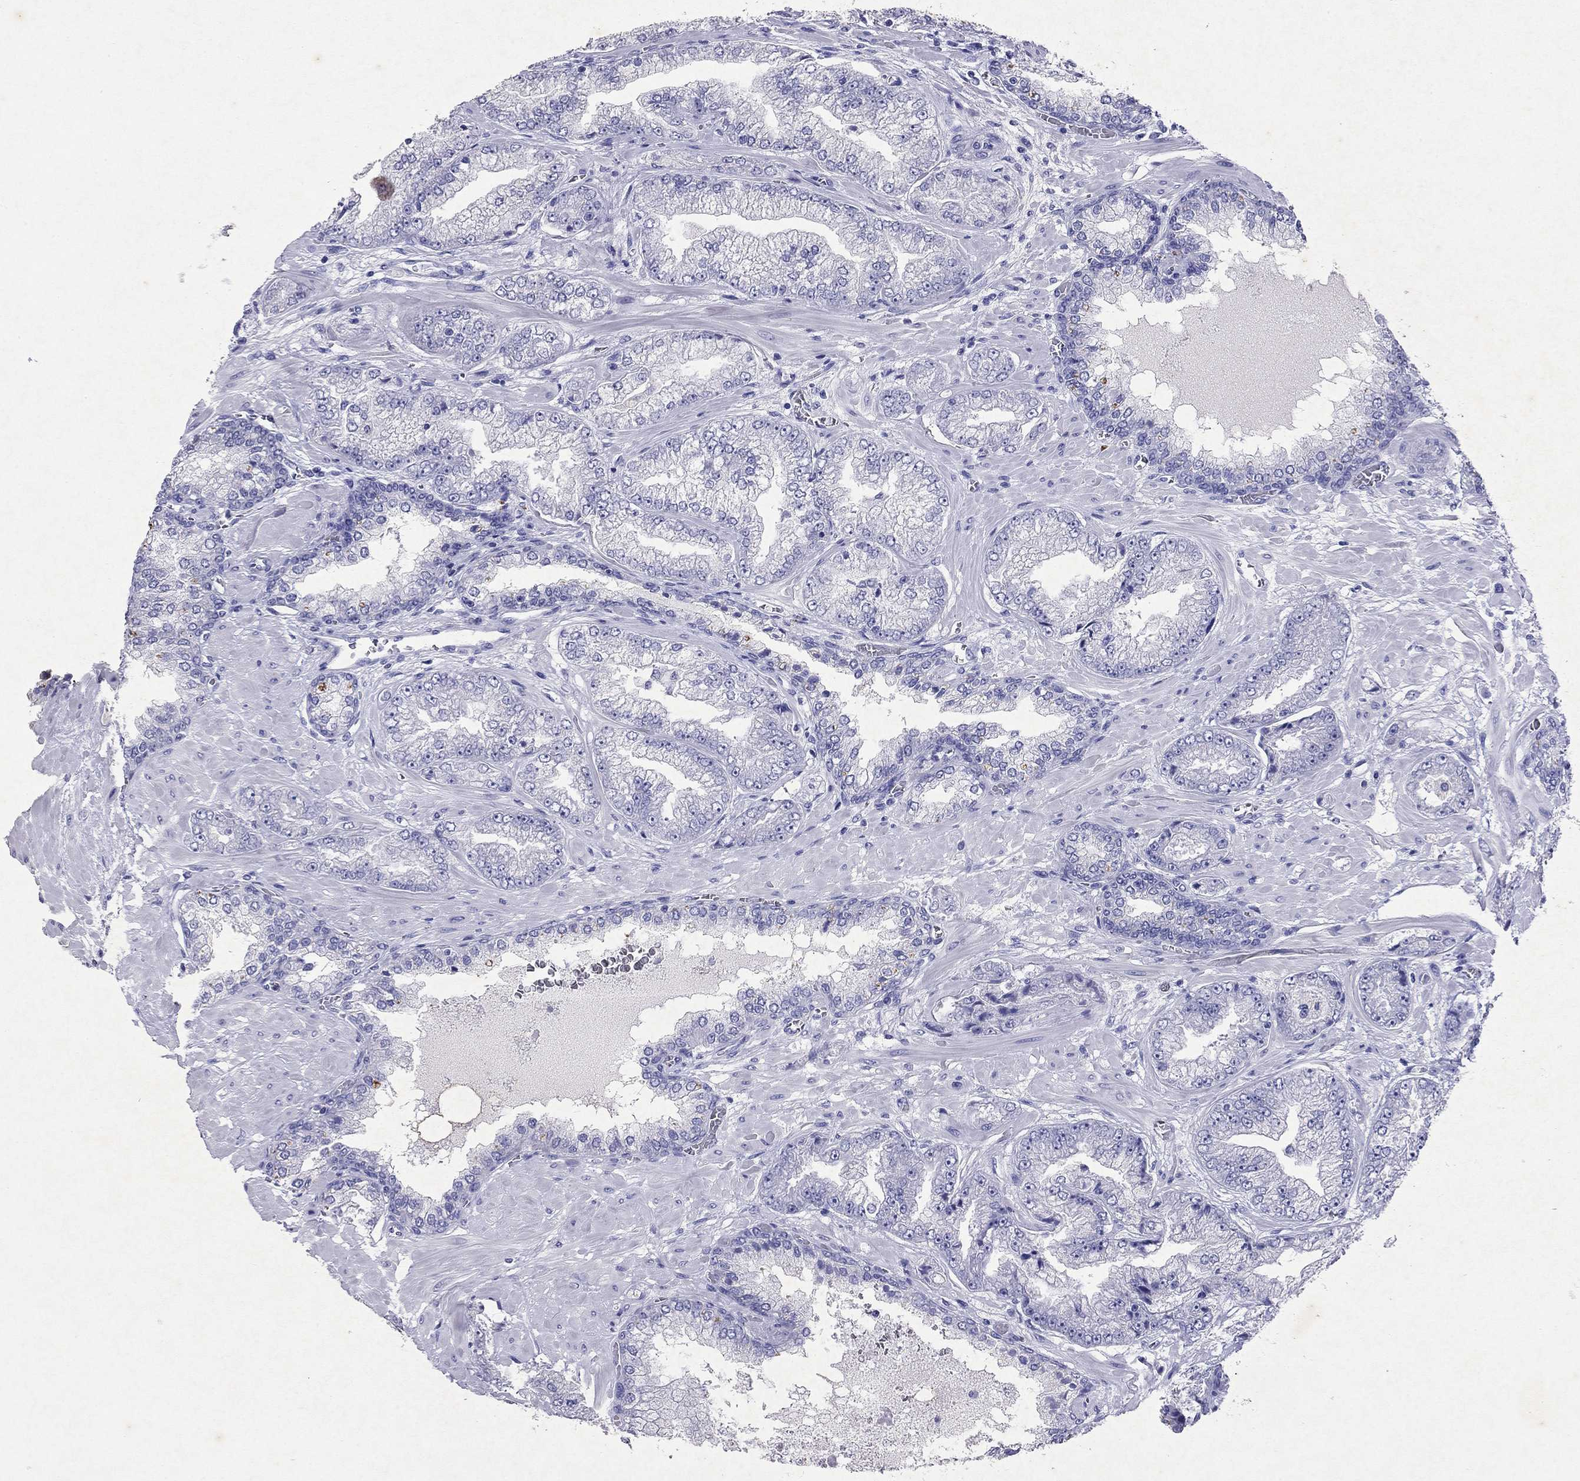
{"staining": {"intensity": "negative", "quantity": "none", "location": "none"}, "tissue": "prostate cancer", "cell_type": "Tumor cells", "image_type": "cancer", "snomed": [{"axis": "morphology", "description": "Adenocarcinoma, Low grade"}, {"axis": "topography", "description": "Prostate"}], "caption": "Tumor cells are negative for protein expression in human prostate low-grade adenocarcinoma. (DAB immunohistochemistry (IHC), high magnification).", "gene": "ARMC12", "patient": {"sex": "male", "age": 57}}